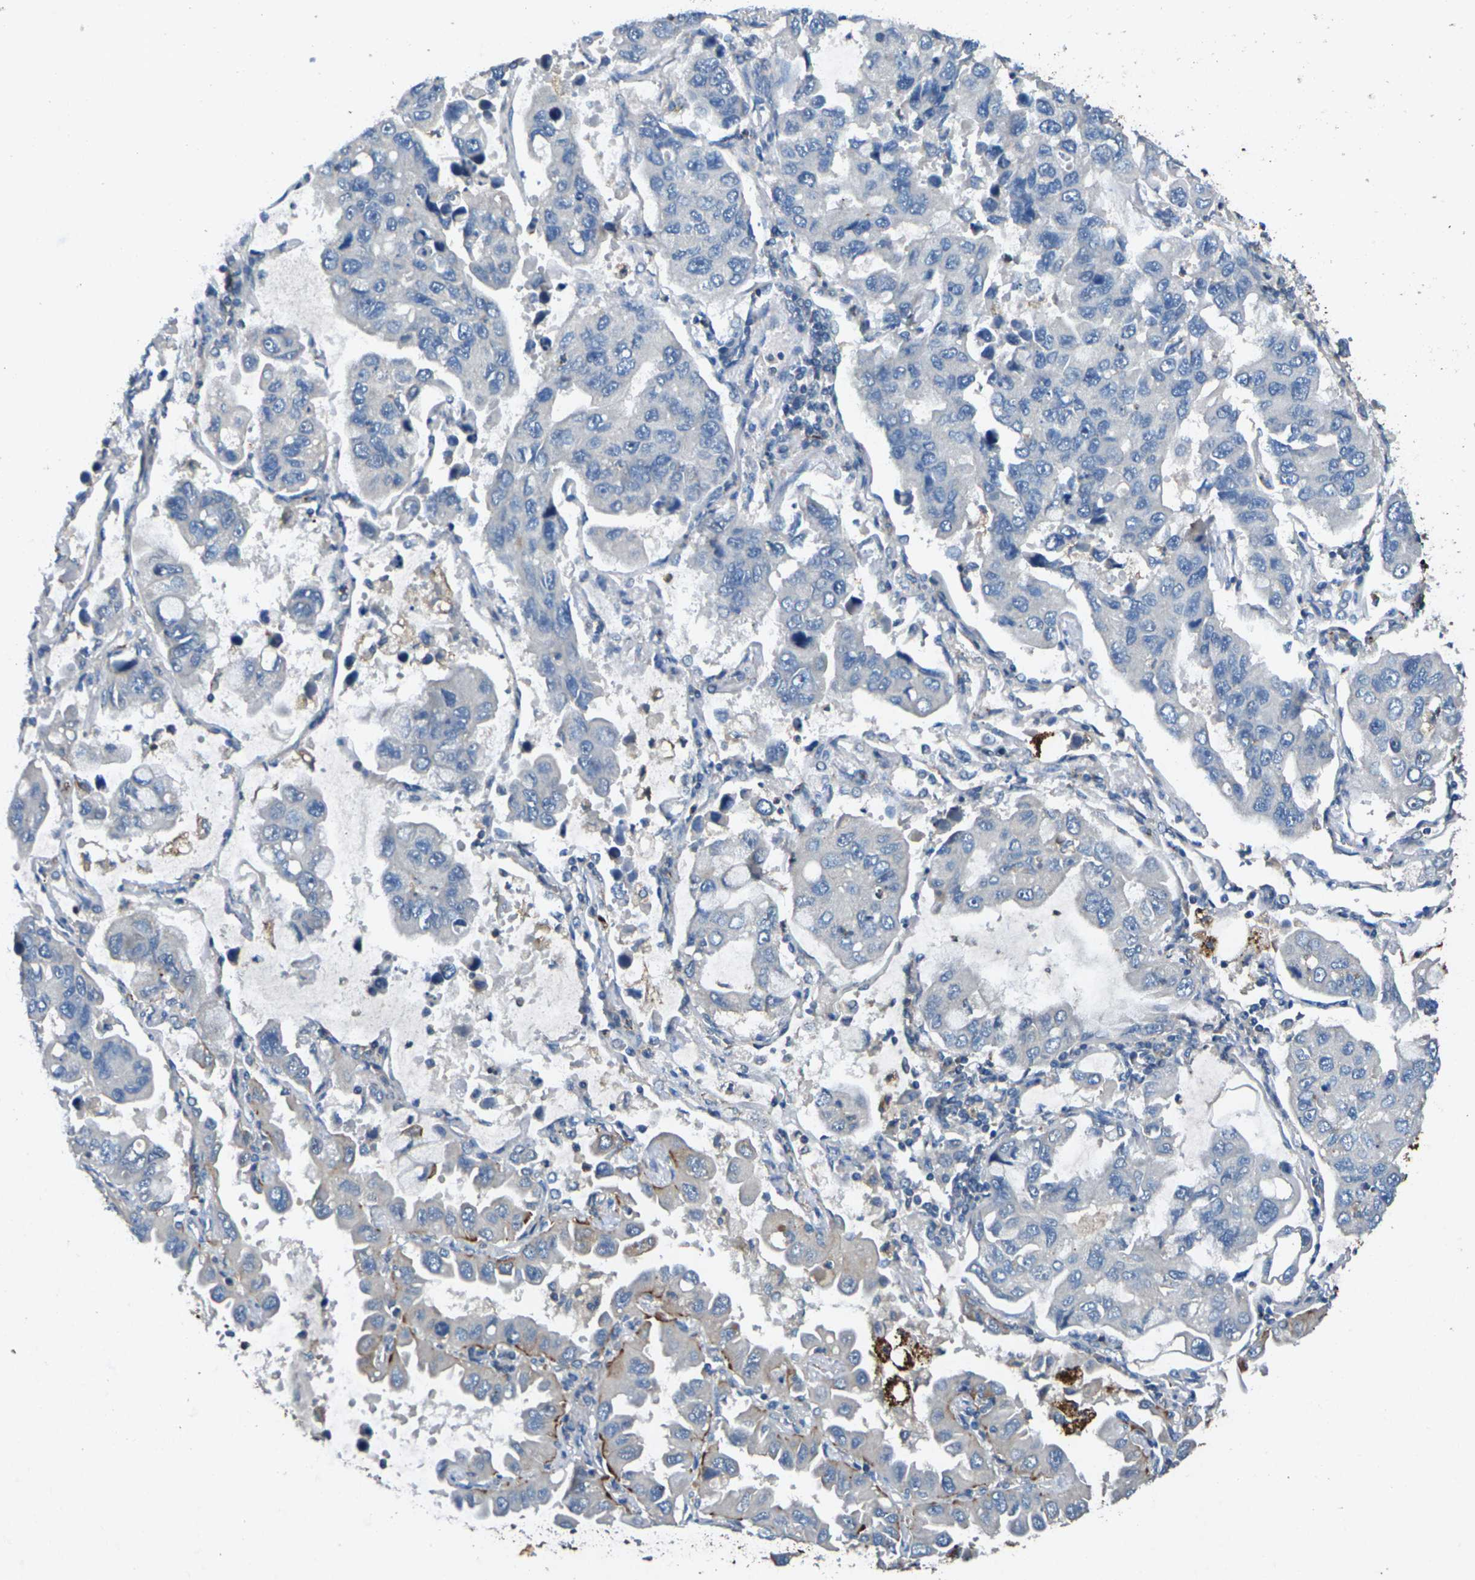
{"staining": {"intensity": "negative", "quantity": "none", "location": "none"}, "tissue": "lung cancer", "cell_type": "Tumor cells", "image_type": "cancer", "snomed": [{"axis": "morphology", "description": "Adenocarcinoma, NOS"}, {"axis": "topography", "description": "Lung"}], "caption": "Immunohistochemistry (IHC) photomicrograph of lung cancer stained for a protein (brown), which demonstrates no positivity in tumor cells.", "gene": "SIGLEC14", "patient": {"sex": "male", "age": 64}}